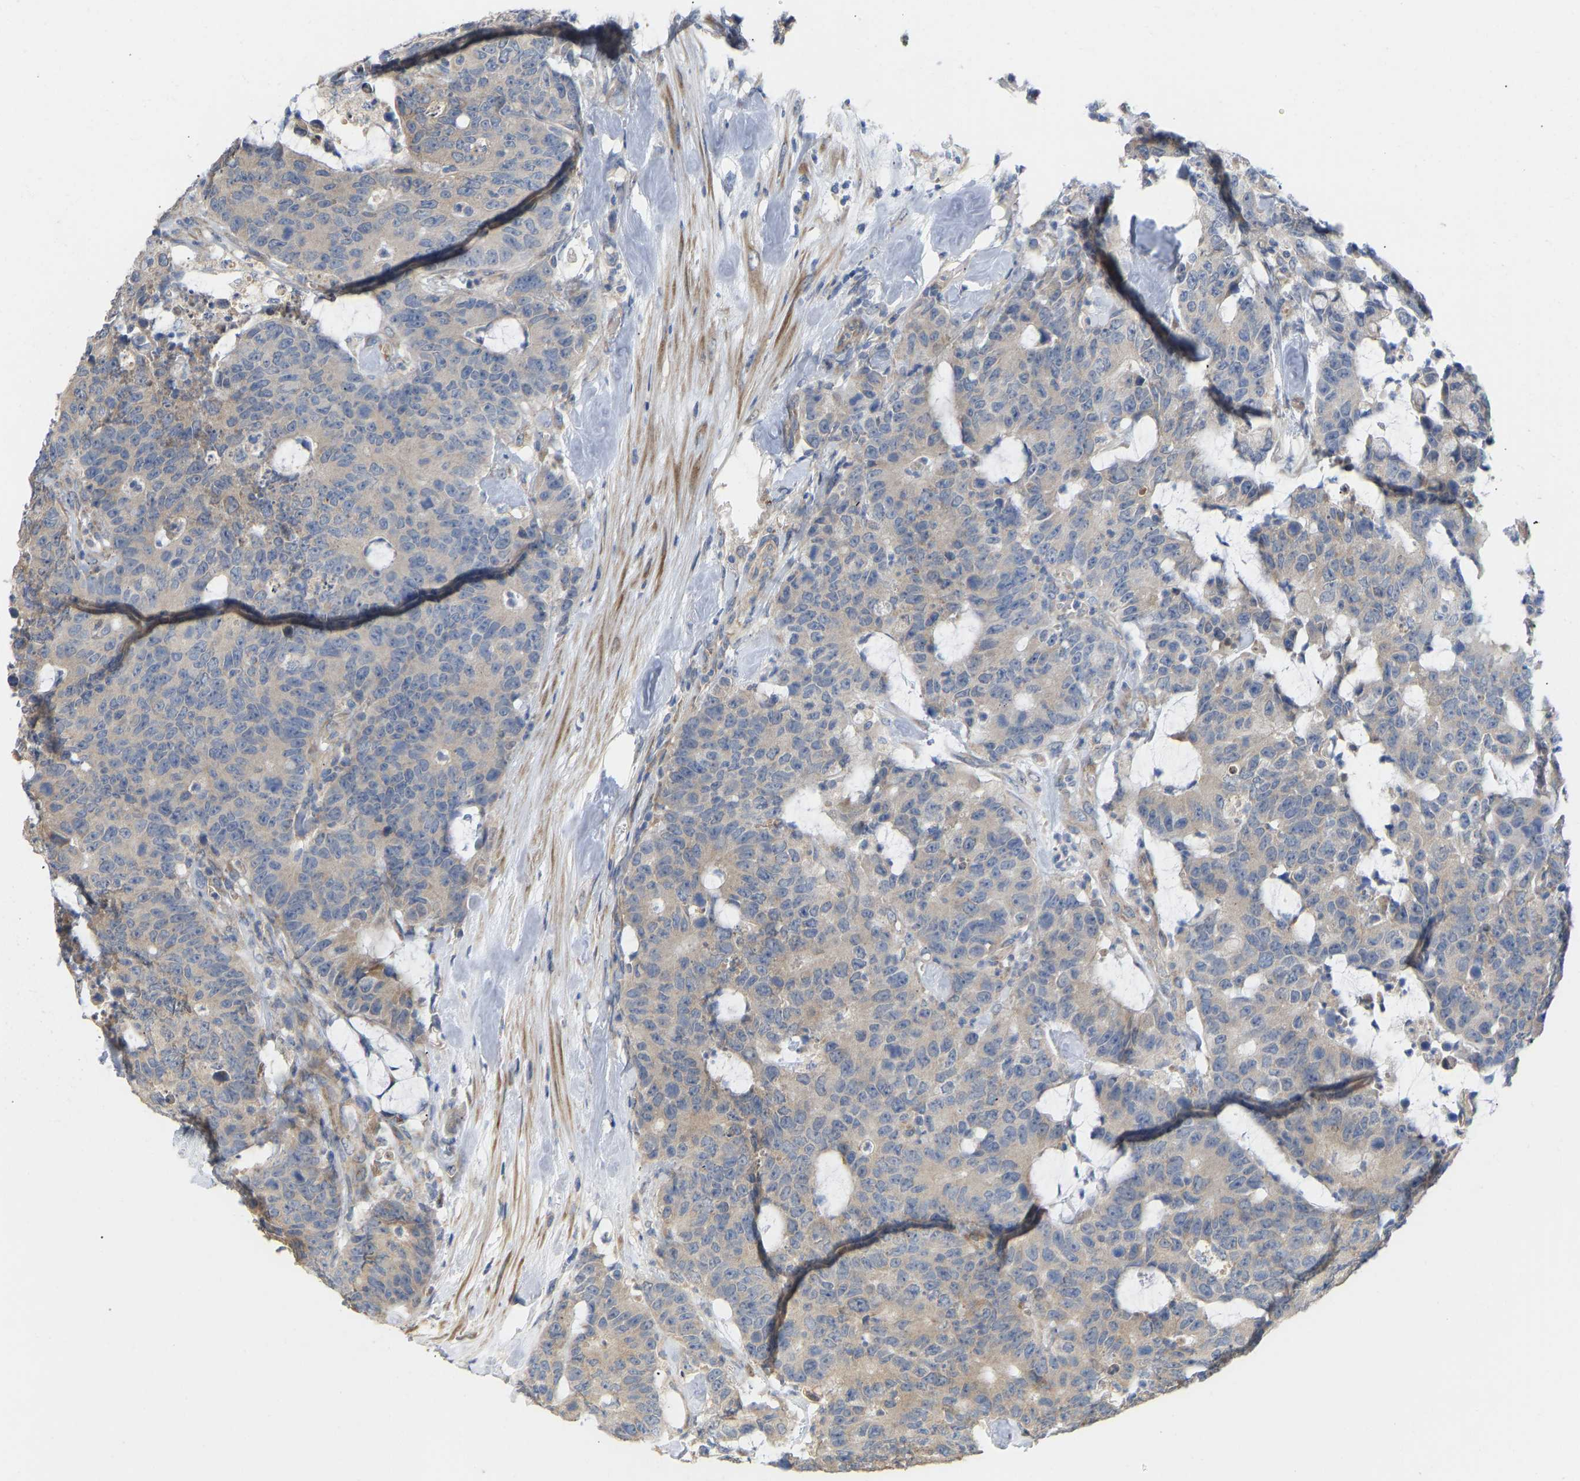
{"staining": {"intensity": "weak", "quantity": "<25%", "location": "cytoplasmic/membranous"}, "tissue": "colorectal cancer", "cell_type": "Tumor cells", "image_type": "cancer", "snomed": [{"axis": "morphology", "description": "Adenocarcinoma, NOS"}, {"axis": "topography", "description": "Colon"}], "caption": "A high-resolution histopathology image shows immunohistochemistry (IHC) staining of colorectal cancer, which demonstrates no significant expression in tumor cells.", "gene": "HACD2", "patient": {"sex": "female", "age": 86}}